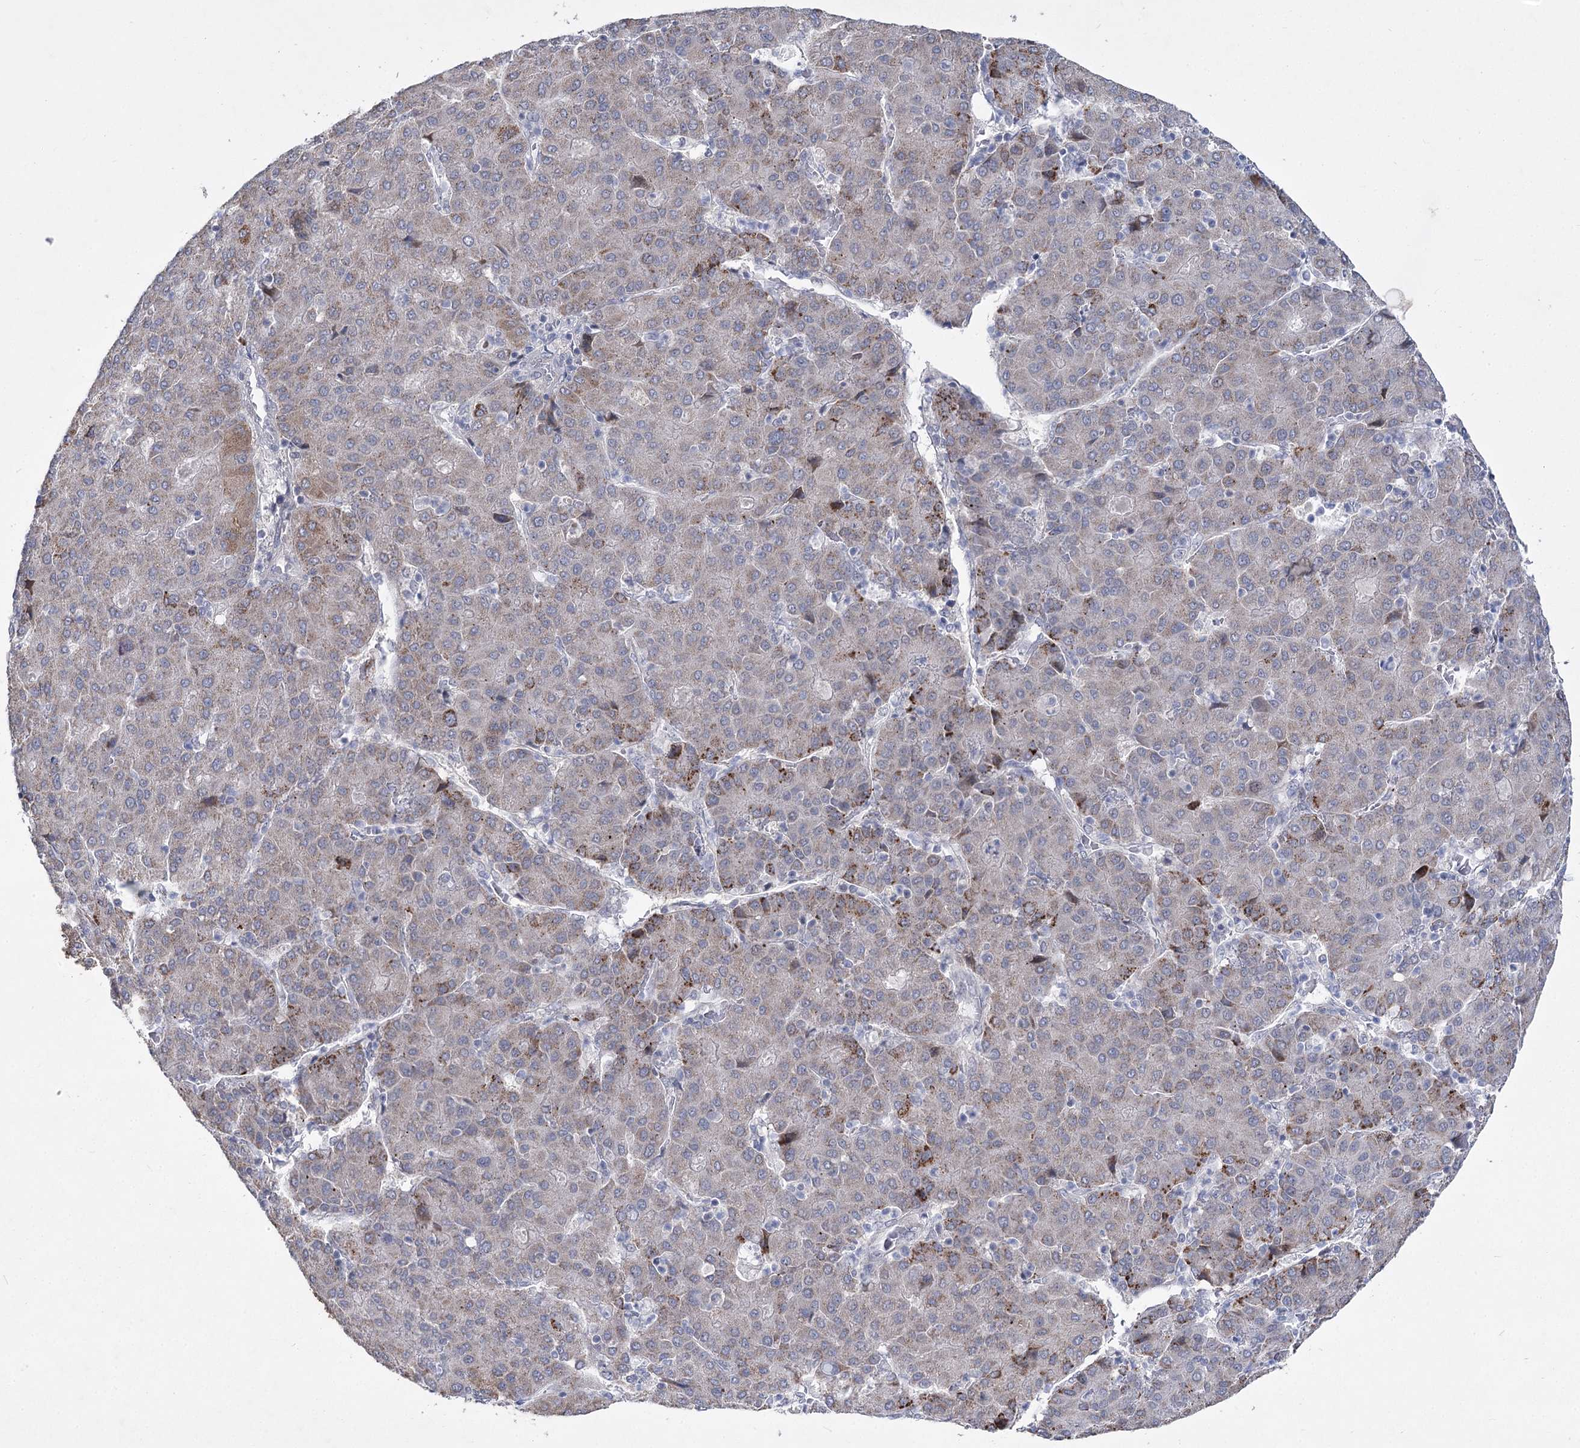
{"staining": {"intensity": "moderate", "quantity": "<25%", "location": "cytoplasmic/membranous"}, "tissue": "liver cancer", "cell_type": "Tumor cells", "image_type": "cancer", "snomed": [{"axis": "morphology", "description": "Carcinoma, Hepatocellular, NOS"}, {"axis": "topography", "description": "Liver"}], "caption": "Protein expression by immunohistochemistry exhibits moderate cytoplasmic/membranous positivity in approximately <25% of tumor cells in hepatocellular carcinoma (liver).", "gene": "PHYHIPL", "patient": {"sex": "male", "age": 65}}